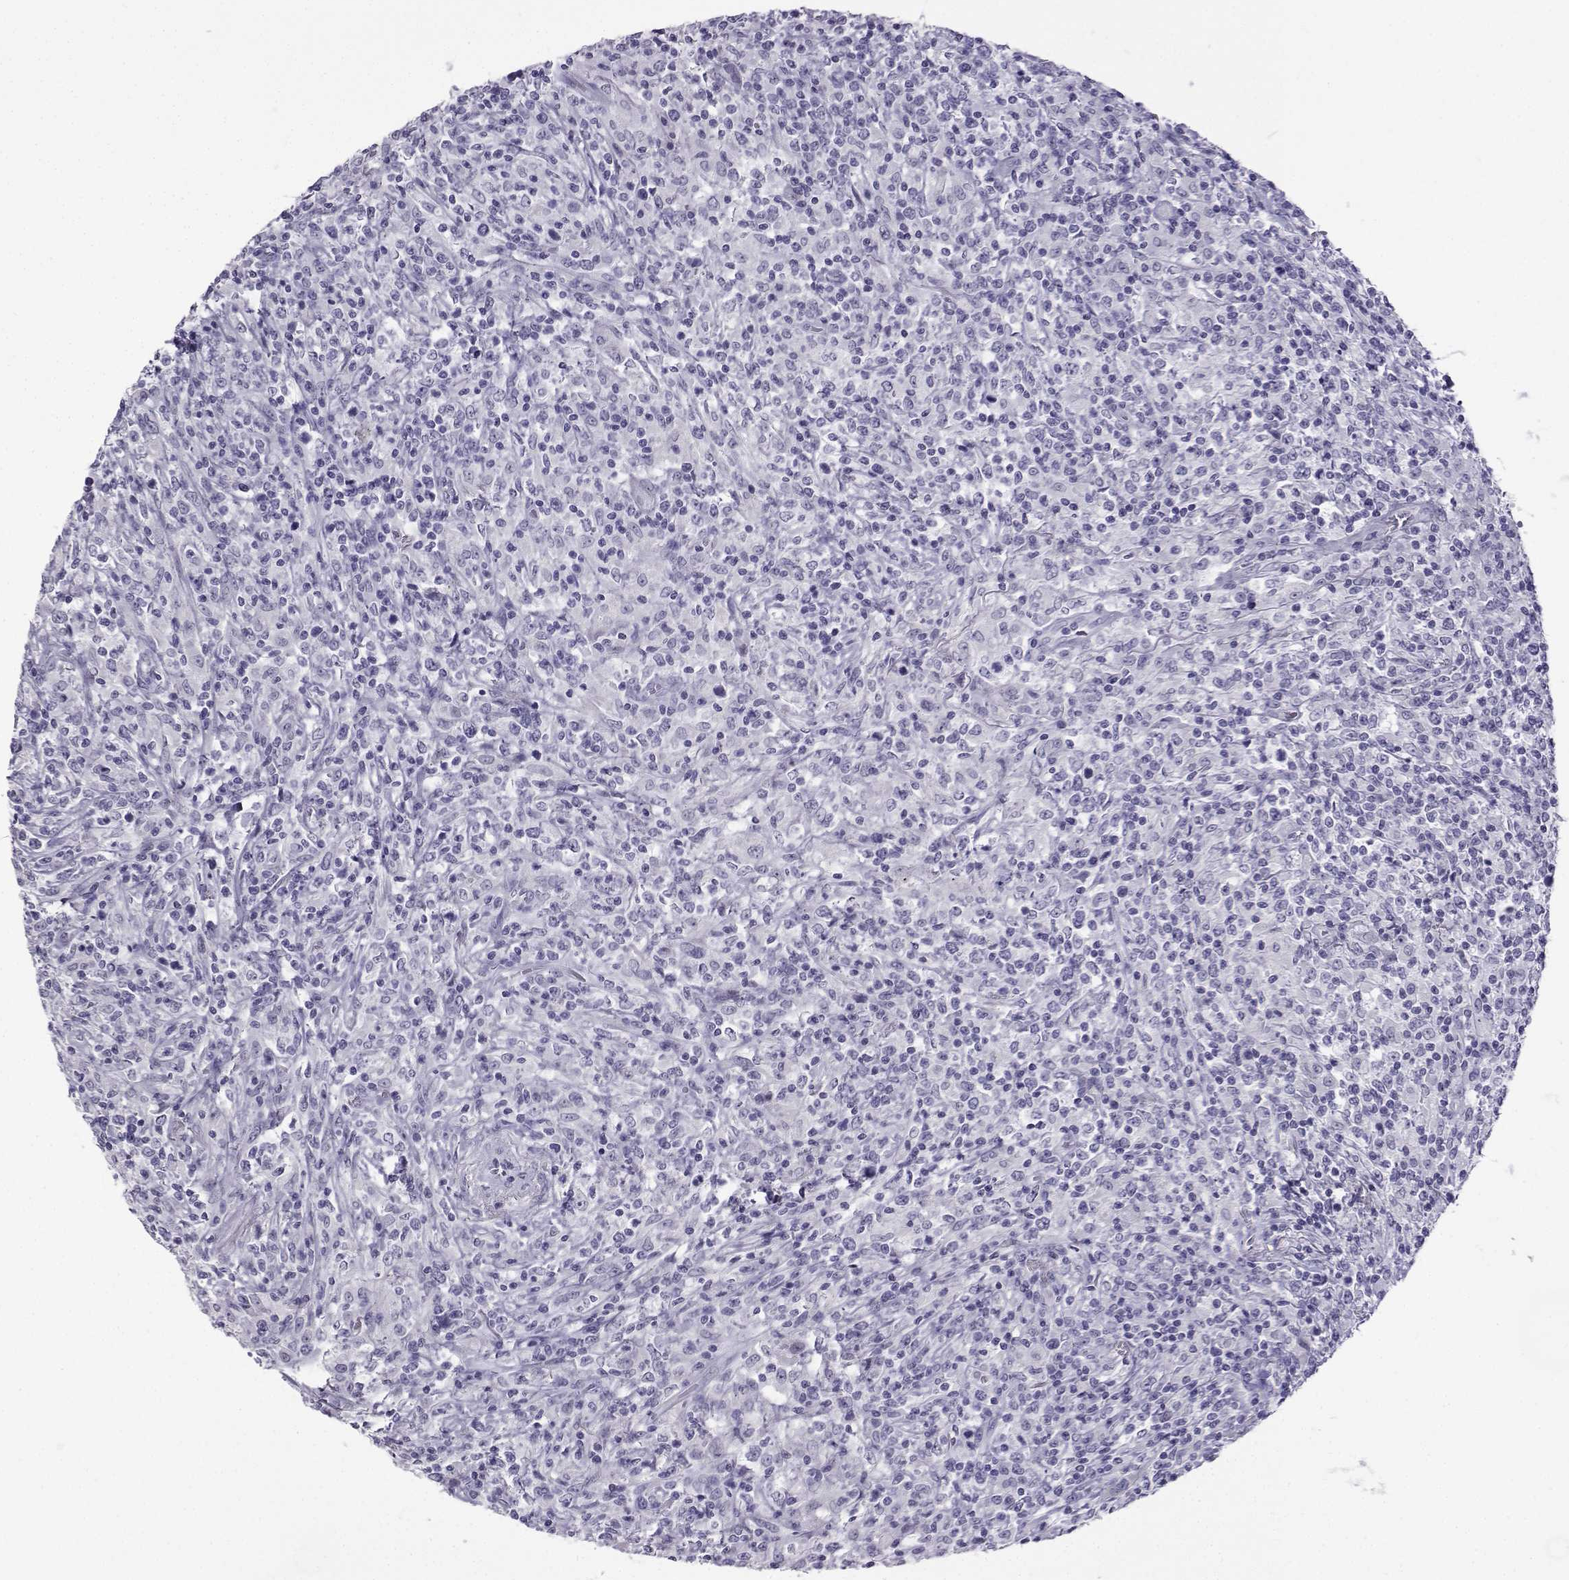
{"staining": {"intensity": "negative", "quantity": "none", "location": "none"}, "tissue": "lymphoma", "cell_type": "Tumor cells", "image_type": "cancer", "snomed": [{"axis": "morphology", "description": "Malignant lymphoma, non-Hodgkin's type, High grade"}, {"axis": "topography", "description": "Lung"}], "caption": "Lymphoma stained for a protein using IHC displays no expression tumor cells.", "gene": "KIF17", "patient": {"sex": "male", "age": 79}}